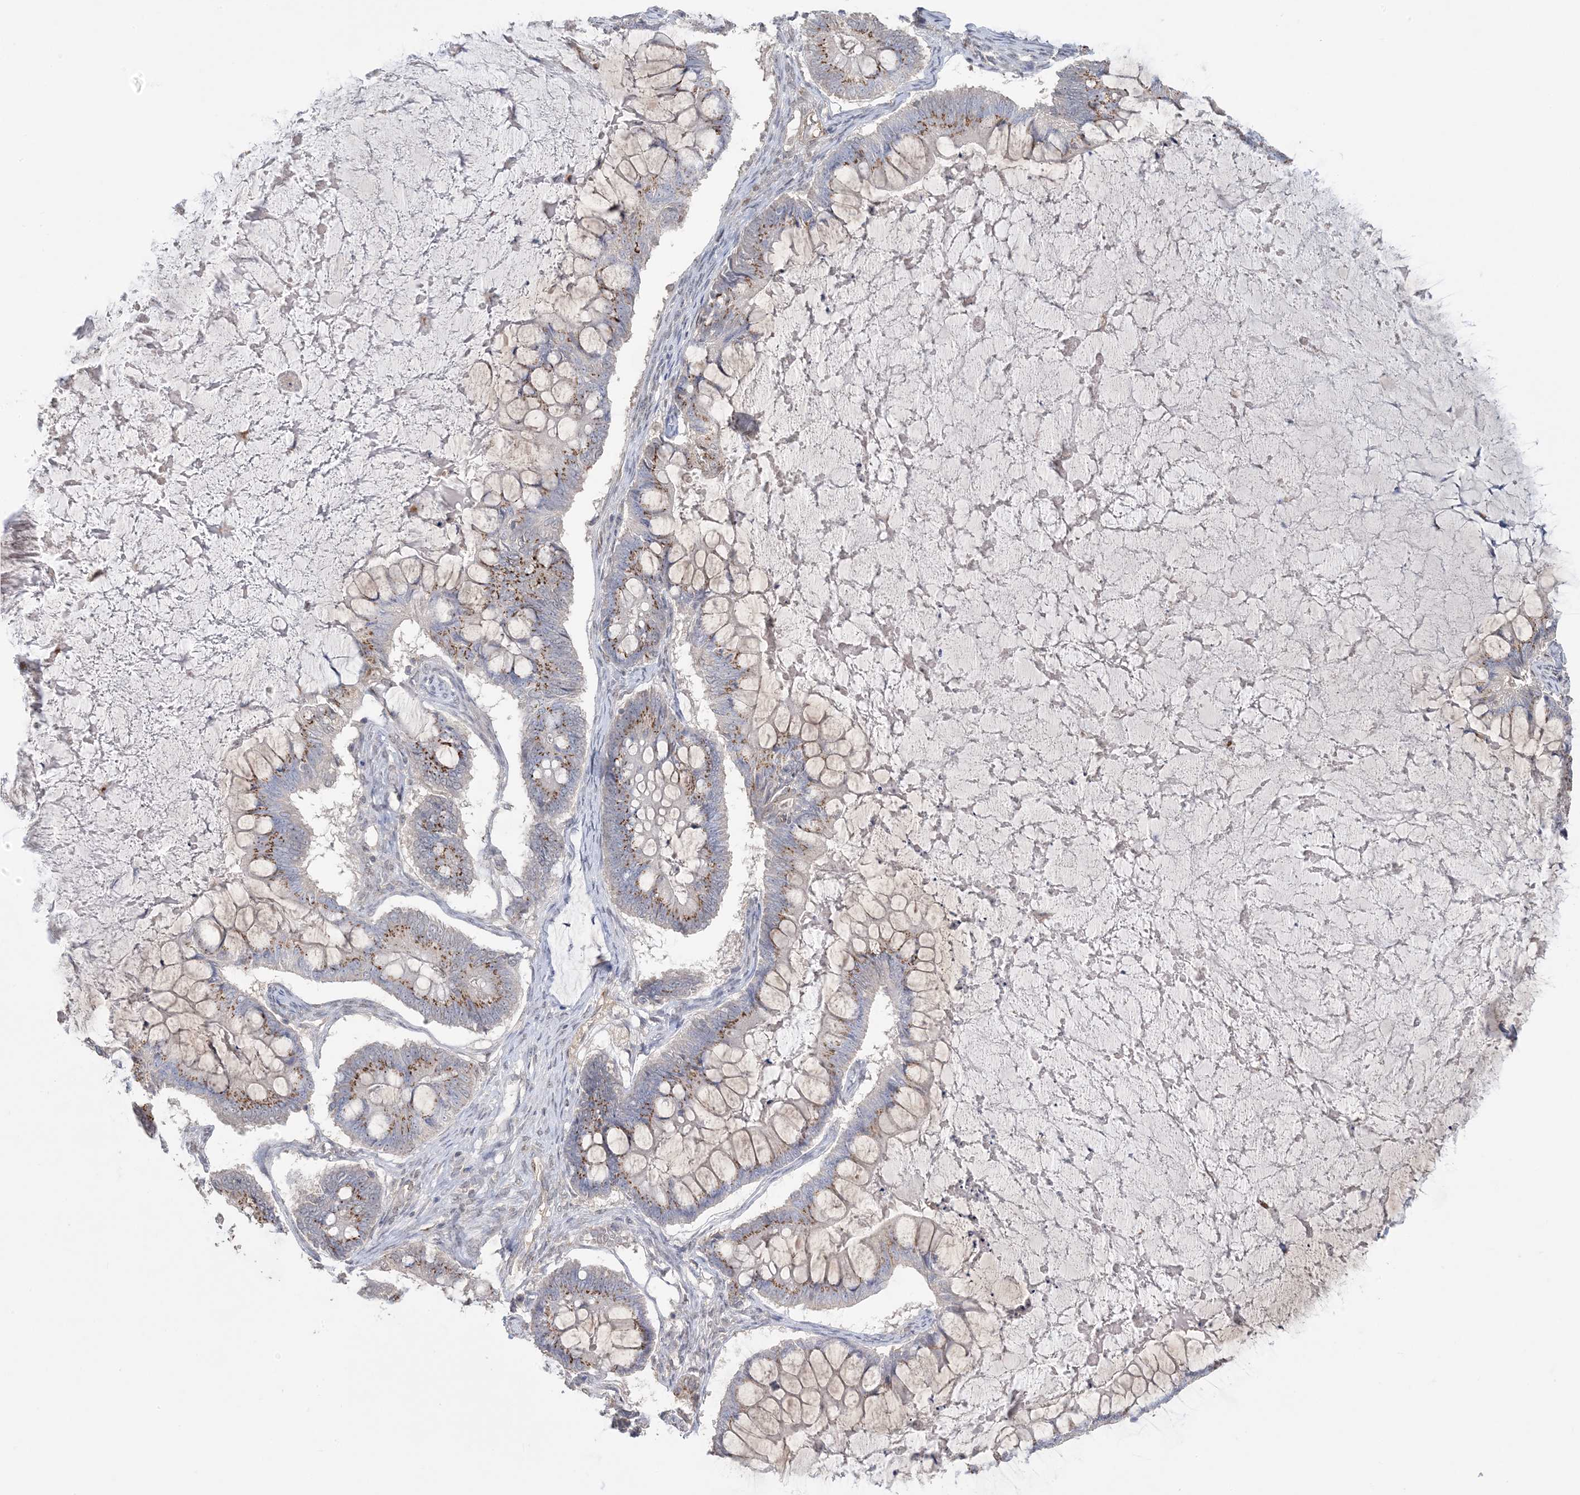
{"staining": {"intensity": "moderate", "quantity": ">75%", "location": "cytoplasmic/membranous"}, "tissue": "ovarian cancer", "cell_type": "Tumor cells", "image_type": "cancer", "snomed": [{"axis": "morphology", "description": "Cystadenocarcinoma, mucinous, NOS"}, {"axis": "topography", "description": "Ovary"}], "caption": "Immunohistochemistry (IHC) staining of ovarian mucinous cystadenocarcinoma, which demonstrates medium levels of moderate cytoplasmic/membranous expression in about >75% of tumor cells indicating moderate cytoplasmic/membranous protein staining. The staining was performed using DAB (3,3'-diaminobenzidine) (brown) for protein detection and nuclei were counterstained in hematoxylin (blue).", "gene": "XRN1", "patient": {"sex": "female", "age": 61}}